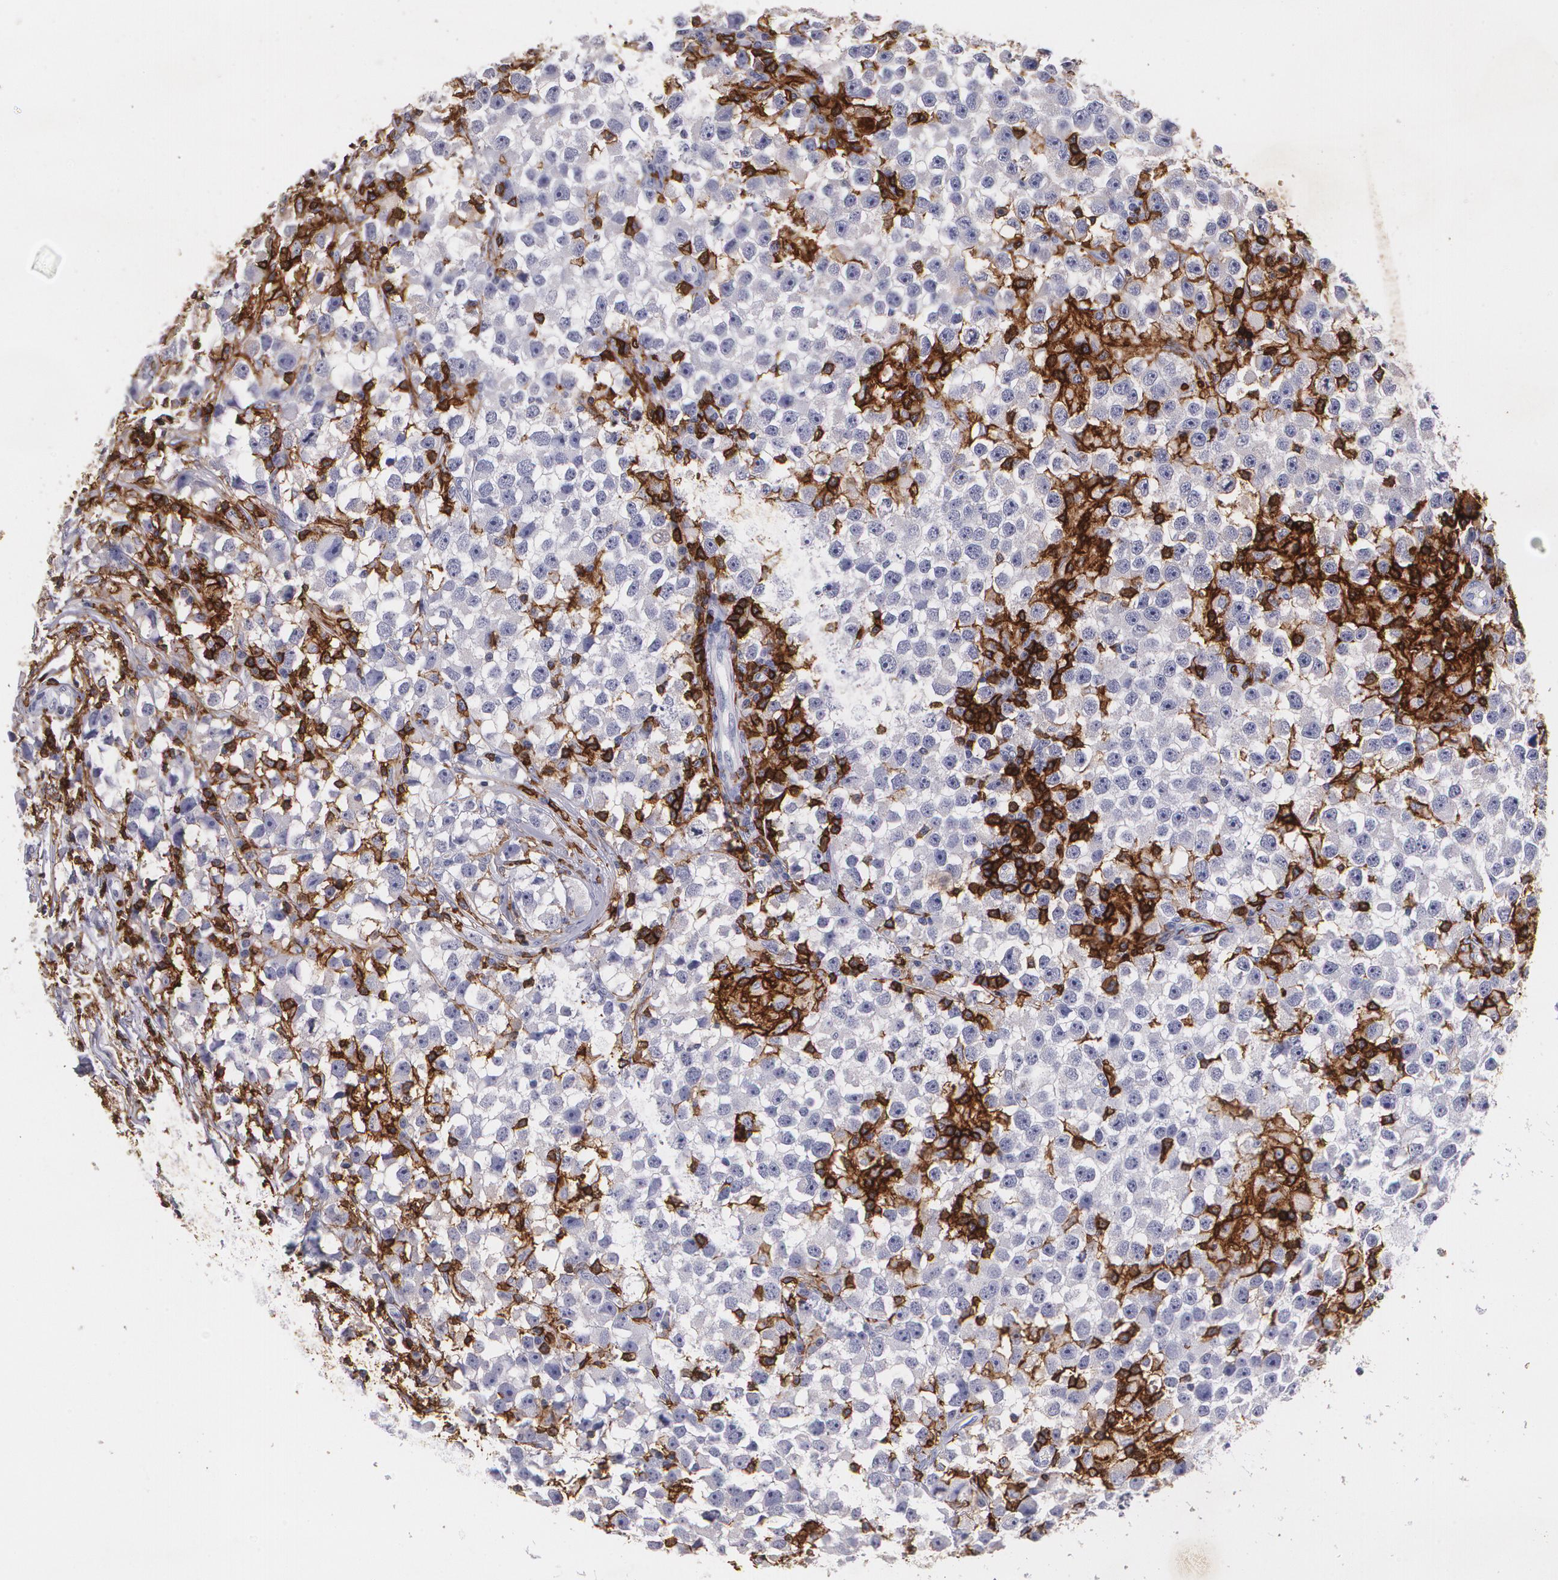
{"staining": {"intensity": "negative", "quantity": "none", "location": "none"}, "tissue": "testis cancer", "cell_type": "Tumor cells", "image_type": "cancer", "snomed": [{"axis": "morphology", "description": "Seminoma, NOS"}, {"axis": "topography", "description": "Testis"}], "caption": "IHC image of neoplastic tissue: human testis seminoma stained with DAB shows no significant protein positivity in tumor cells.", "gene": "PTPRC", "patient": {"sex": "male", "age": 33}}